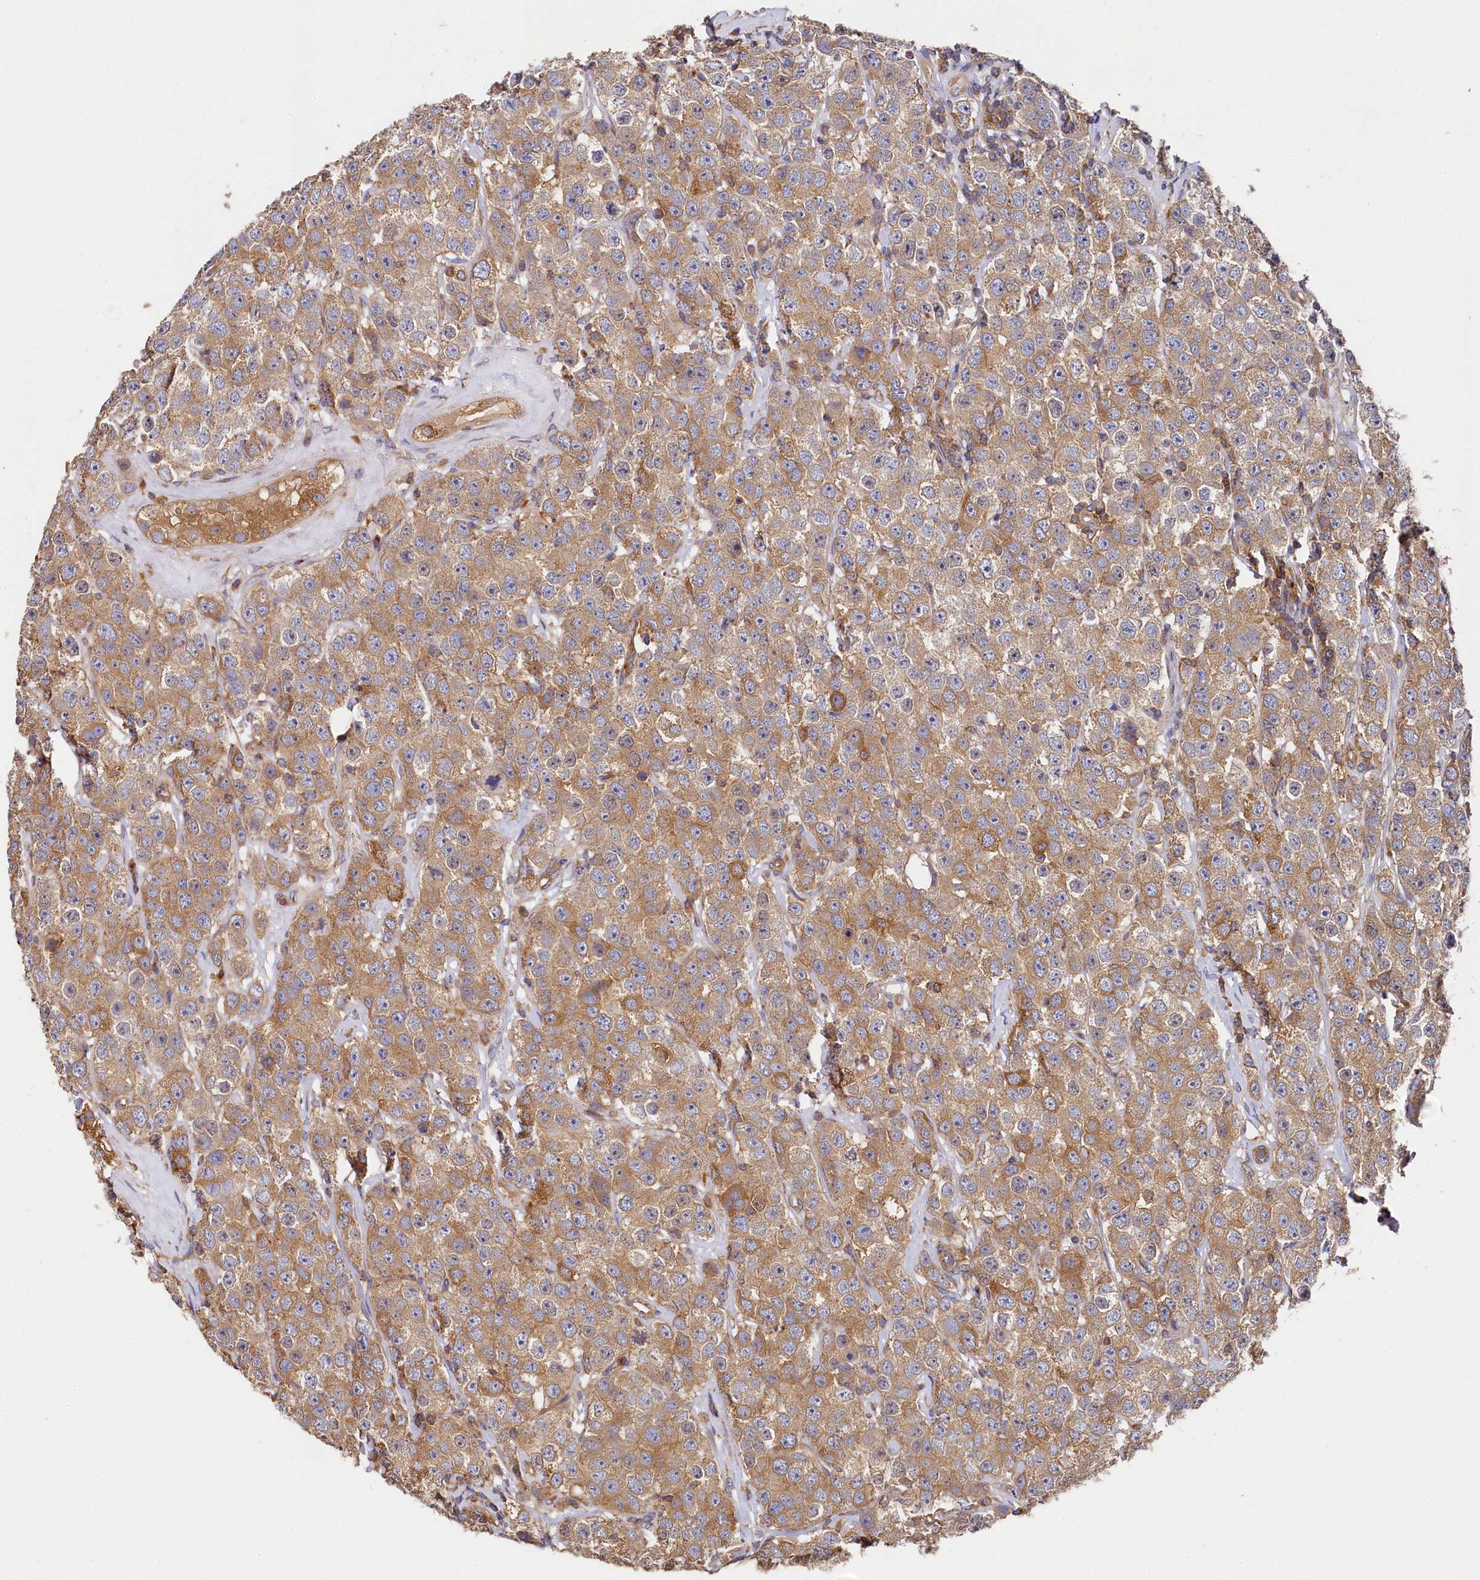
{"staining": {"intensity": "moderate", "quantity": ">75%", "location": "cytoplasmic/membranous"}, "tissue": "testis cancer", "cell_type": "Tumor cells", "image_type": "cancer", "snomed": [{"axis": "morphology", "description": "Seminoma, NOS"}, {"axis": "topography", "description": "Testis"}], "caption": "Brown immunohistochemical staining in seminoma (testis) exhibits moderate cytoplasmic/membranous positivity in approximately >75% of tumor cells.", "gene": "PPIP5K1", "patient": {"sex": "male", "age": 28}}